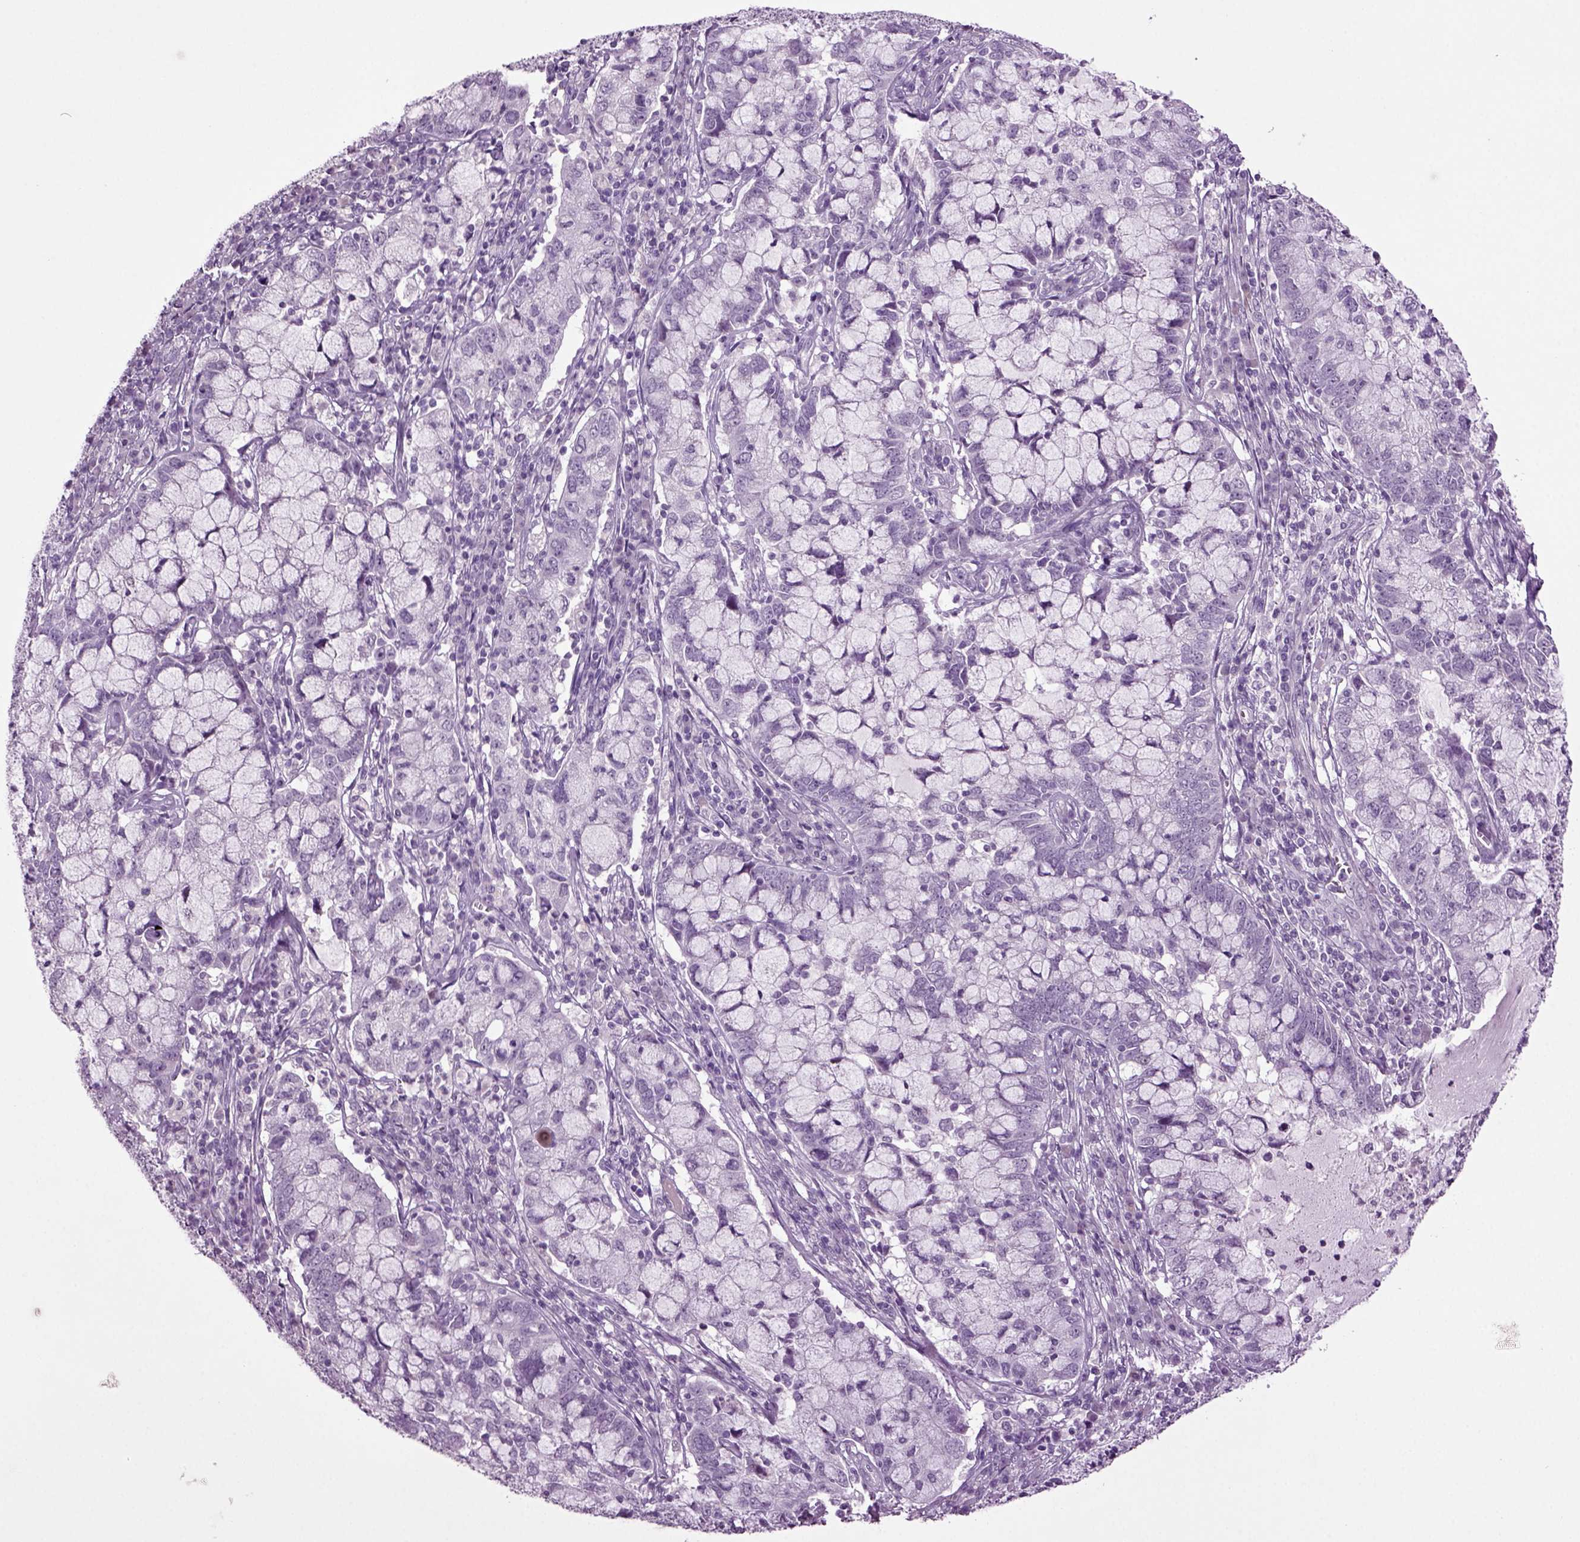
{"staining": {"intensity": "negative", "quantity": "none", "location": "none"}, "tissue": "cervical cancer", "cell_type": "Tumor cells", "image_type": "cancer", "snomed": [{"axis": "morphology", "description": "Adenocarcinoma, NOS"}, {"axis": "topography", "description": "Cervix"}], "caption": "Tumor cells are negative for brown protein staining in cervical cancer.", "gene": "SLC17A6", "patient": {"sex": "female", "age": 40}}